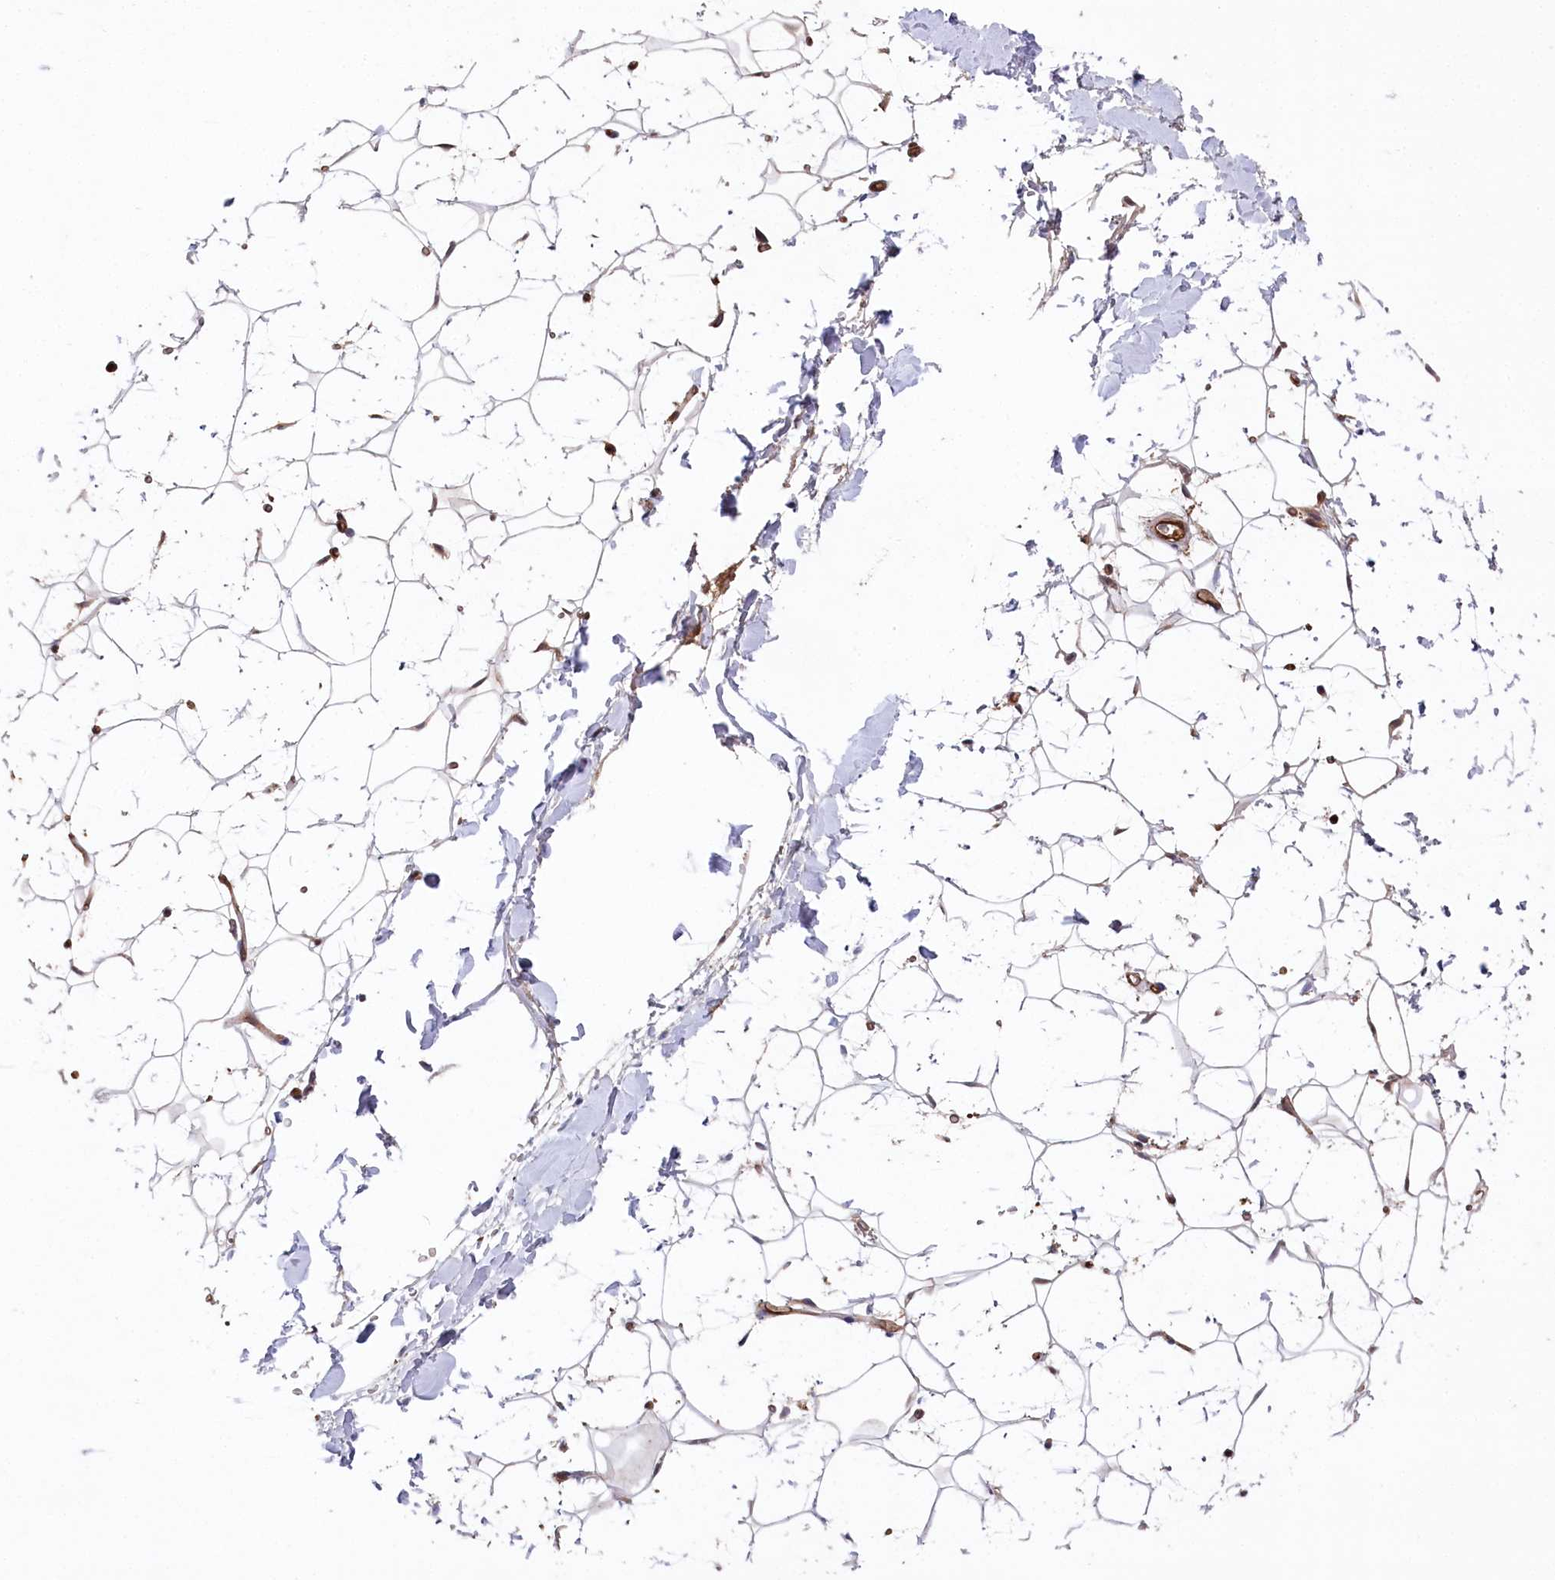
{"staining": {"intensity": "moderate", "quantity": "25%-75%", "location": "cytoplasmic/membranous"}, "tissue": "adipose tissue", "cell_type": "Adipocytes", "image_type": "normal", "snomed": [{"axis": "morphology", "description": "Normal tissue, NOS"}, {"axis": "topography", "description": "Breast"}], "caption": "Immunohistochemistry image of unremarkable human adipose tissue stained for a protein (brown), which displays medium levels of moderate cytoplasmic/membranous expression in about 25%-75% of adipocytes.", "gene": "LSG1", "patient": {"sex": "female", "age": 26}}